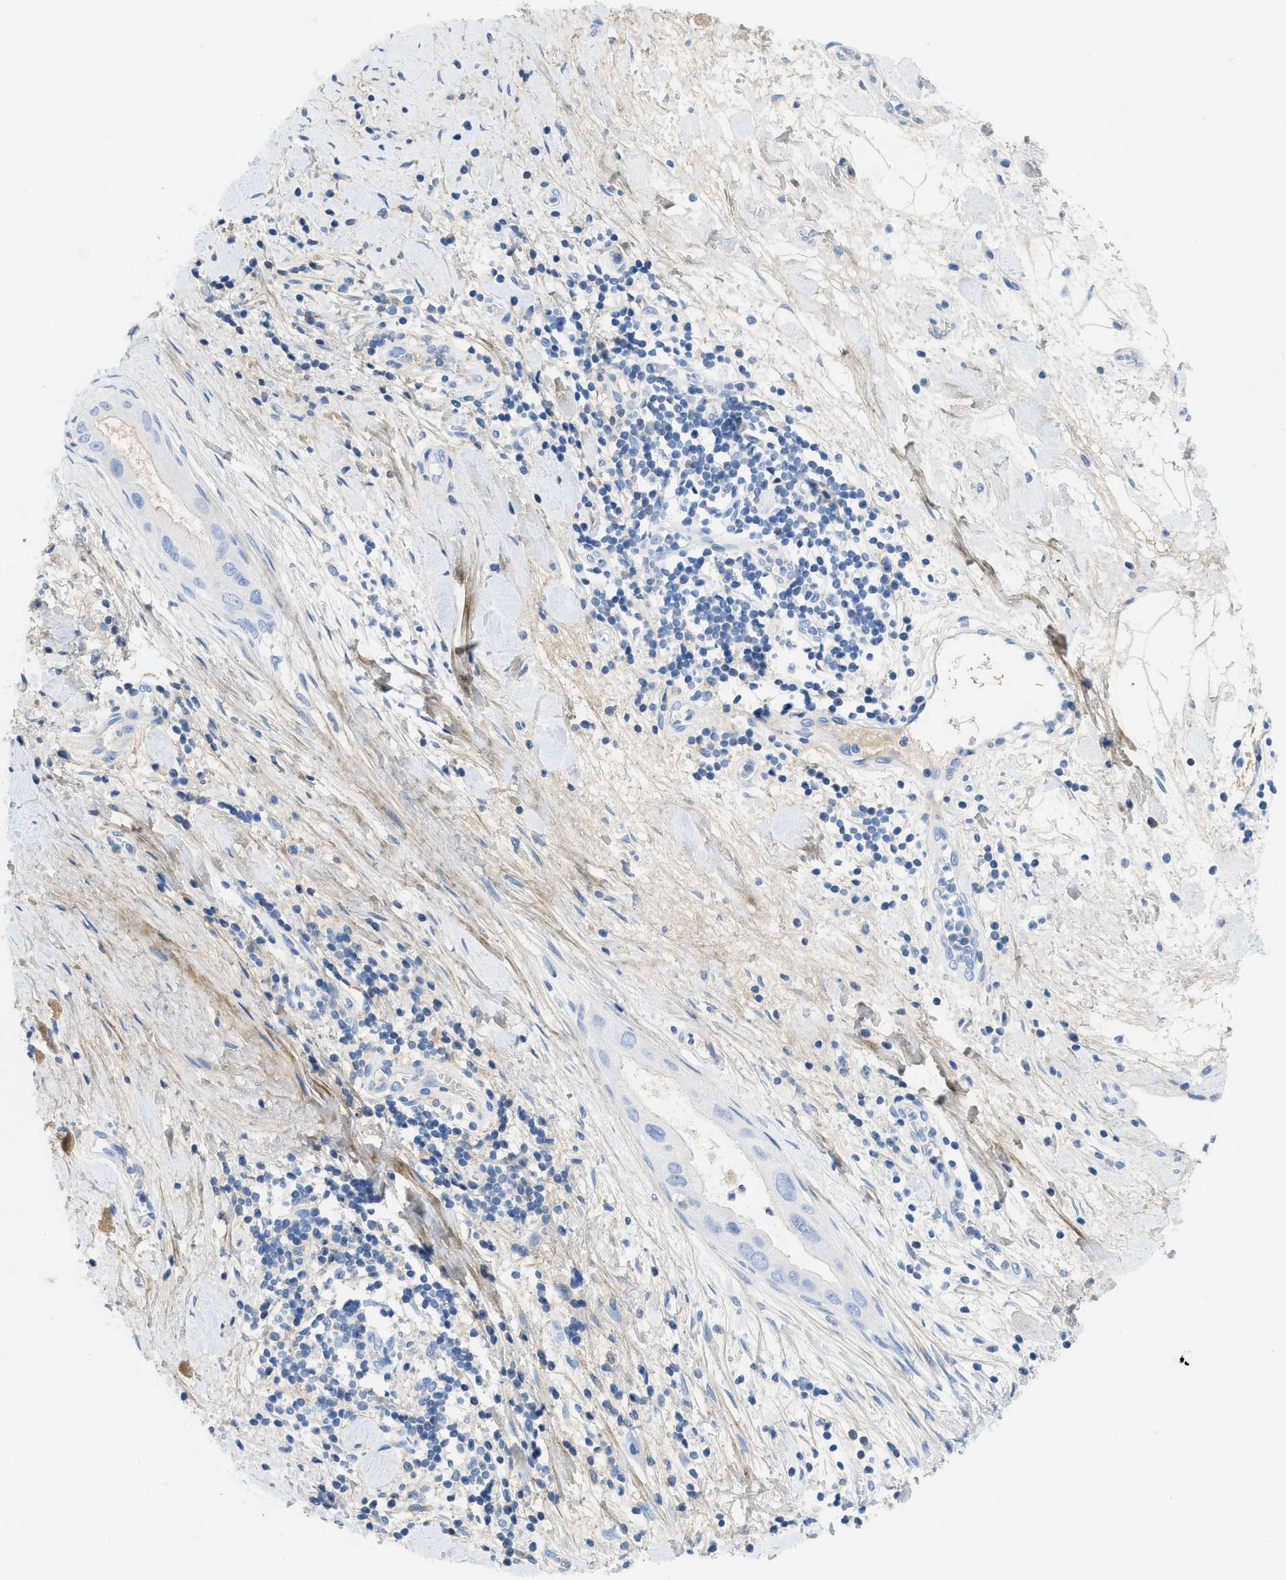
{"staining": {"intensity": "negative", "quantity": "none", "location": "none"}, "tissue": "pancreatic cancer", "cell_type": "Tumor cells", "image_type": "cancer", "snomed": [{"axis": "morphology", "description": "Adenocarcinoma, NOS"}, {"axis": "topography", "description": "Pancreas"}], "caption": "A photomicrograph of human adenocarcinoma (pancreatic) is negative for staining in tumor cells.", "gene": "COL3A1", "patient": {"sex": "male", "age": 55}}